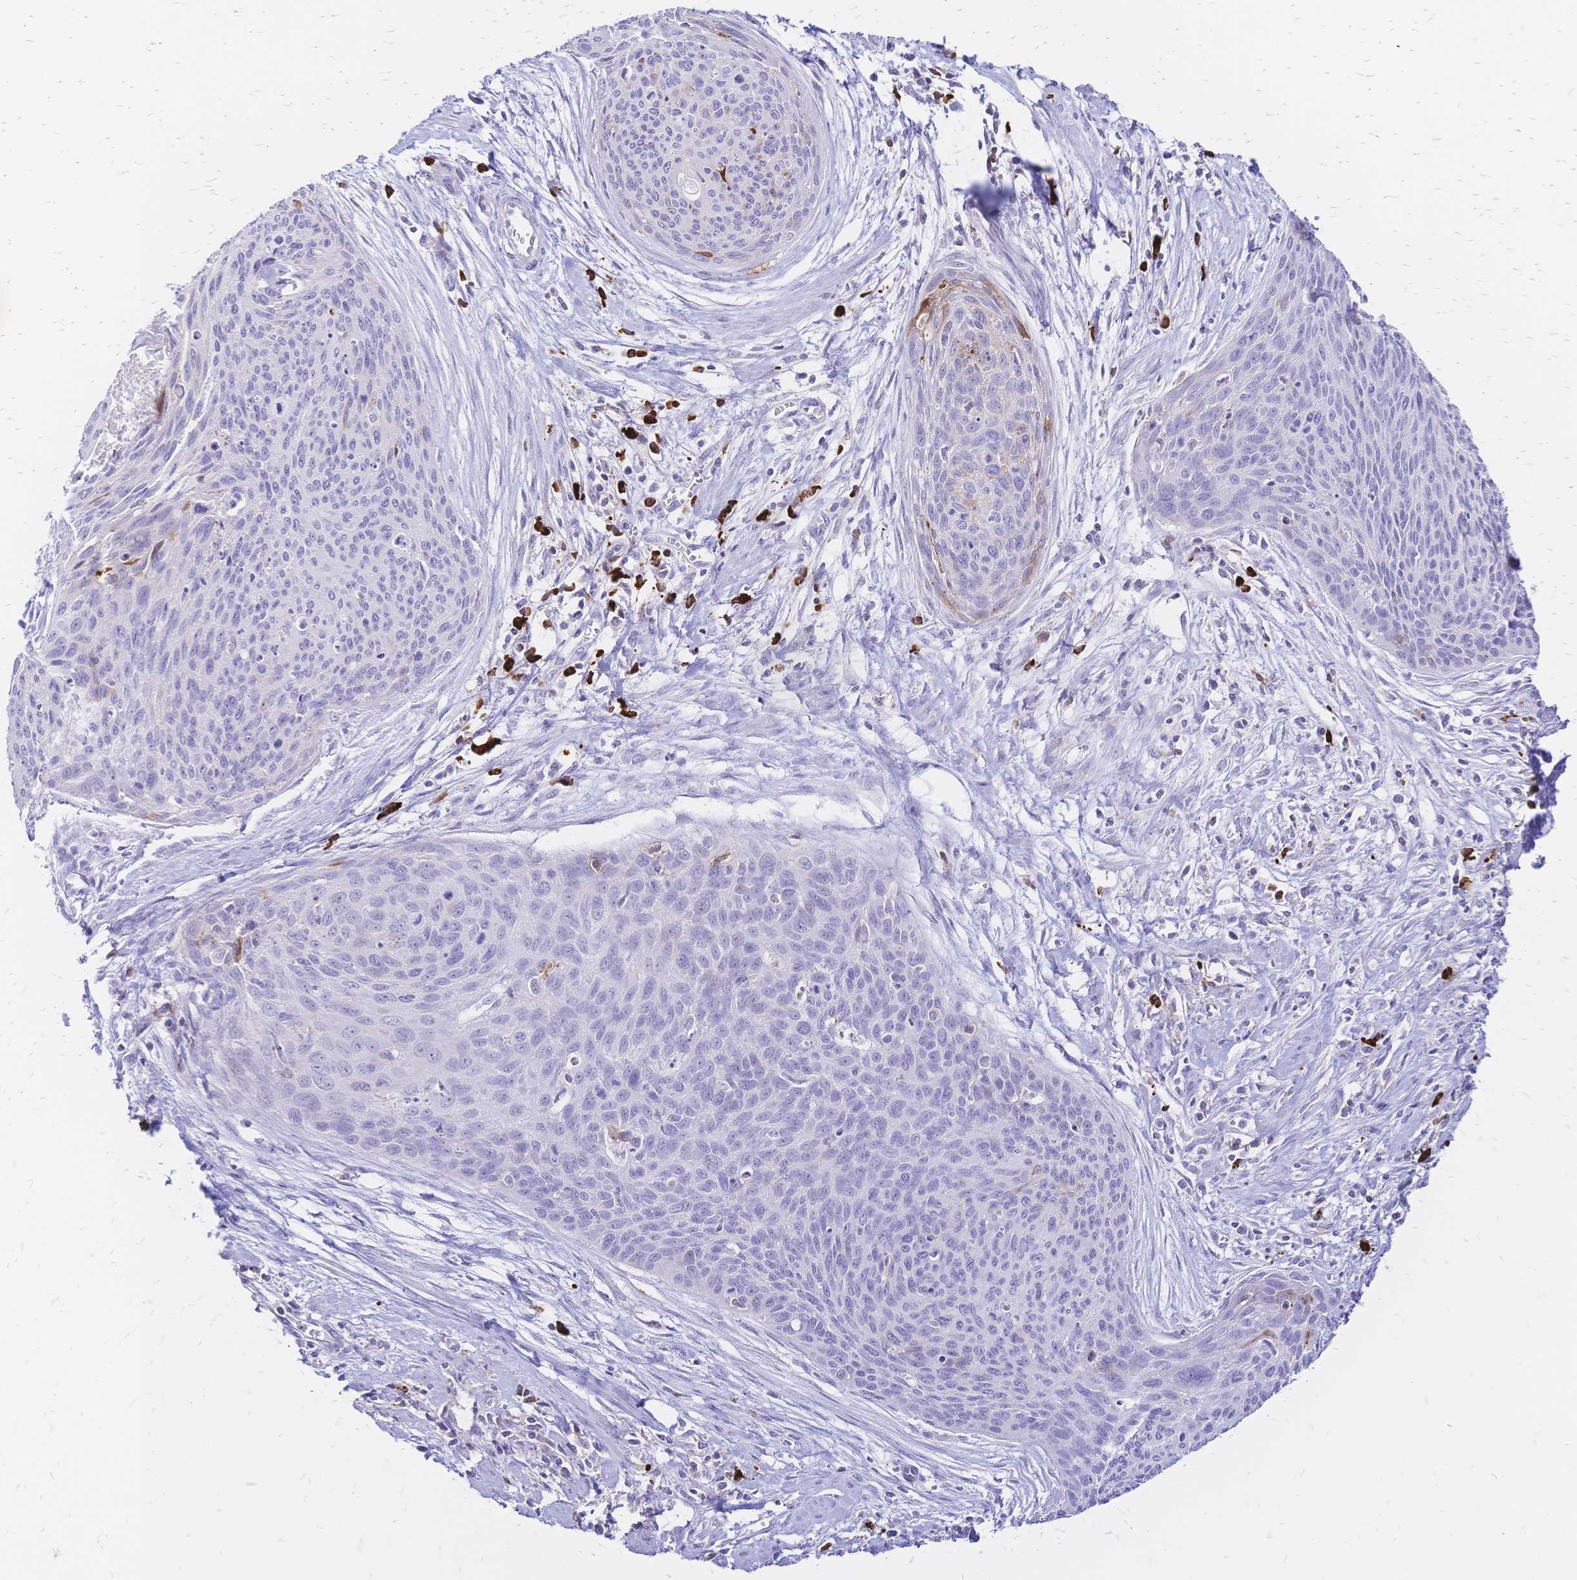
{"staining": {"intensity": "negative", "quantity": "none", "location": "none"}, "tissue": "cervical cancer", "cell_type": "Tumor cells", "image_type": "cancer", "snomed": [{"axis": "morphology", "description": "Squamous cell carcinoma, NOS"}, {"axis": "topography", "description": "Cervix"}], "caption": "Cervical squamous cell carcinoma was stained to show a protein in brown. There is no significant expression in tumor cells.", "gene": "IL2RA", "patient": {"sex": "female", "age": 55}}